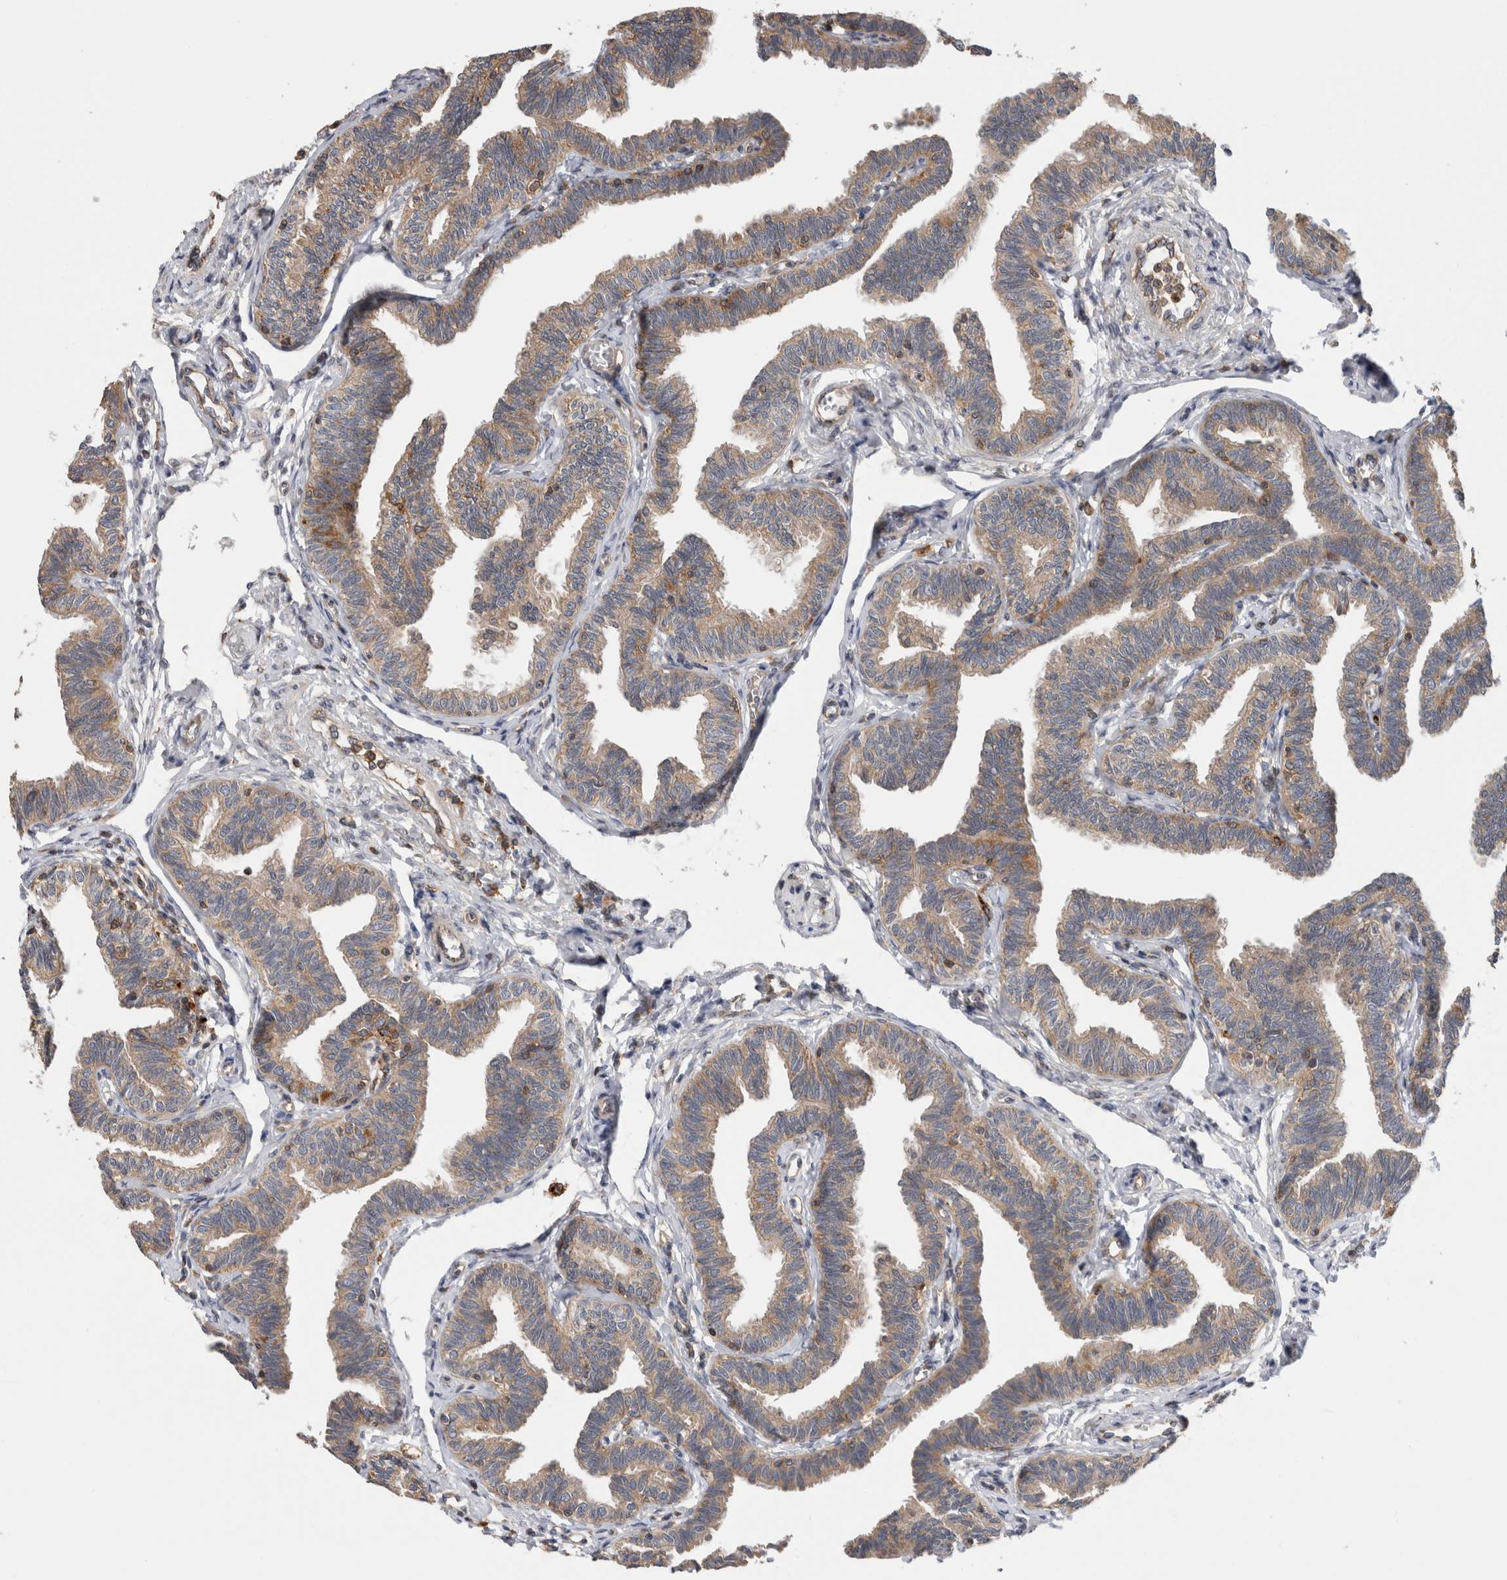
{"staining": {"intensity": "moderate", "quantity": ">75%", "location": "cytoplasmic/membranous"}, "tissue": "fallopian tube", "cell_type": "Glandular cells", "image_type": "normal", "snomed": [{"axis": "morphology", "description": "Normal tissue, NOS"}, {"axis": "topography", "description": "Fallopian tube"}, {"axis": "topography", "description": "Ovary"}], "caption": "IHC micrograph of benign fallopian tube: fallopian tube stained using immunohistochemistry reveals medium levels of moderate protein expression localized specifically in the cytoplasmic/membranous of glandular cells, appearing as a cytoplasmic/membranous brown color.", "gene": "GRIK2", "patient": {"sex": "female", "age": 23}}